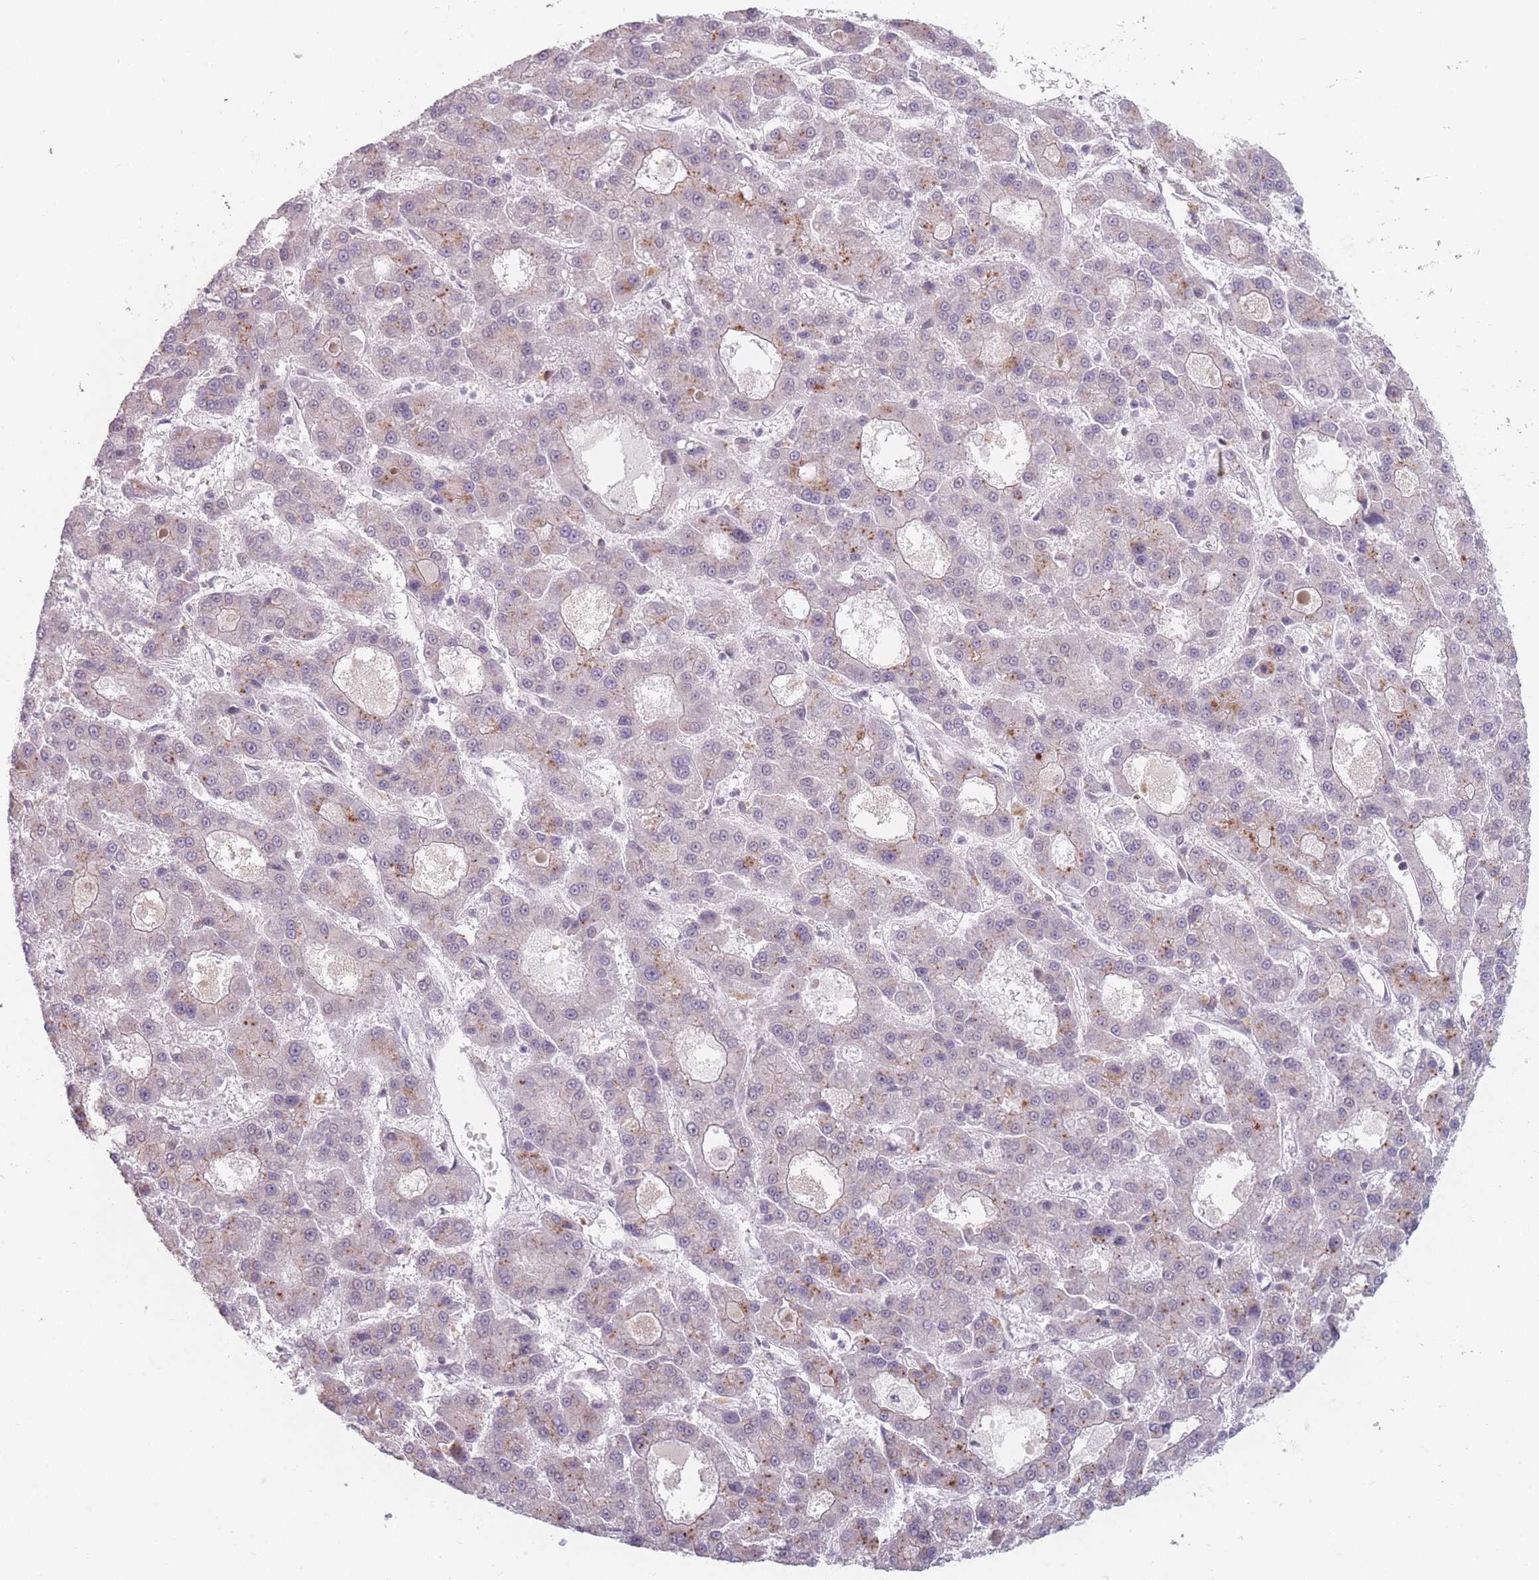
{"staining": {"intensity": "moderate", "quantity": "<25%", "location": "cytoplasmic/membranous"}, "tissue": "liver cancer", "cell_type": "Tumor cells", "image_type": "cancer", "snomed": [{"axis": "morphology", "description": "Carcinoma, Hepatocellular, NOS"}, {"axis": "topography", "description": "Liver"}], "caption": "A micrograph showing moderate cytoplasmic/membranous positivity in about <25% of tumor cells in hepatocellular carcinoma (liver), as visualized by brown immunohistochemical staining.", "gene": "ZC3H14", "patient": {"sex": "male", "age": 70}}